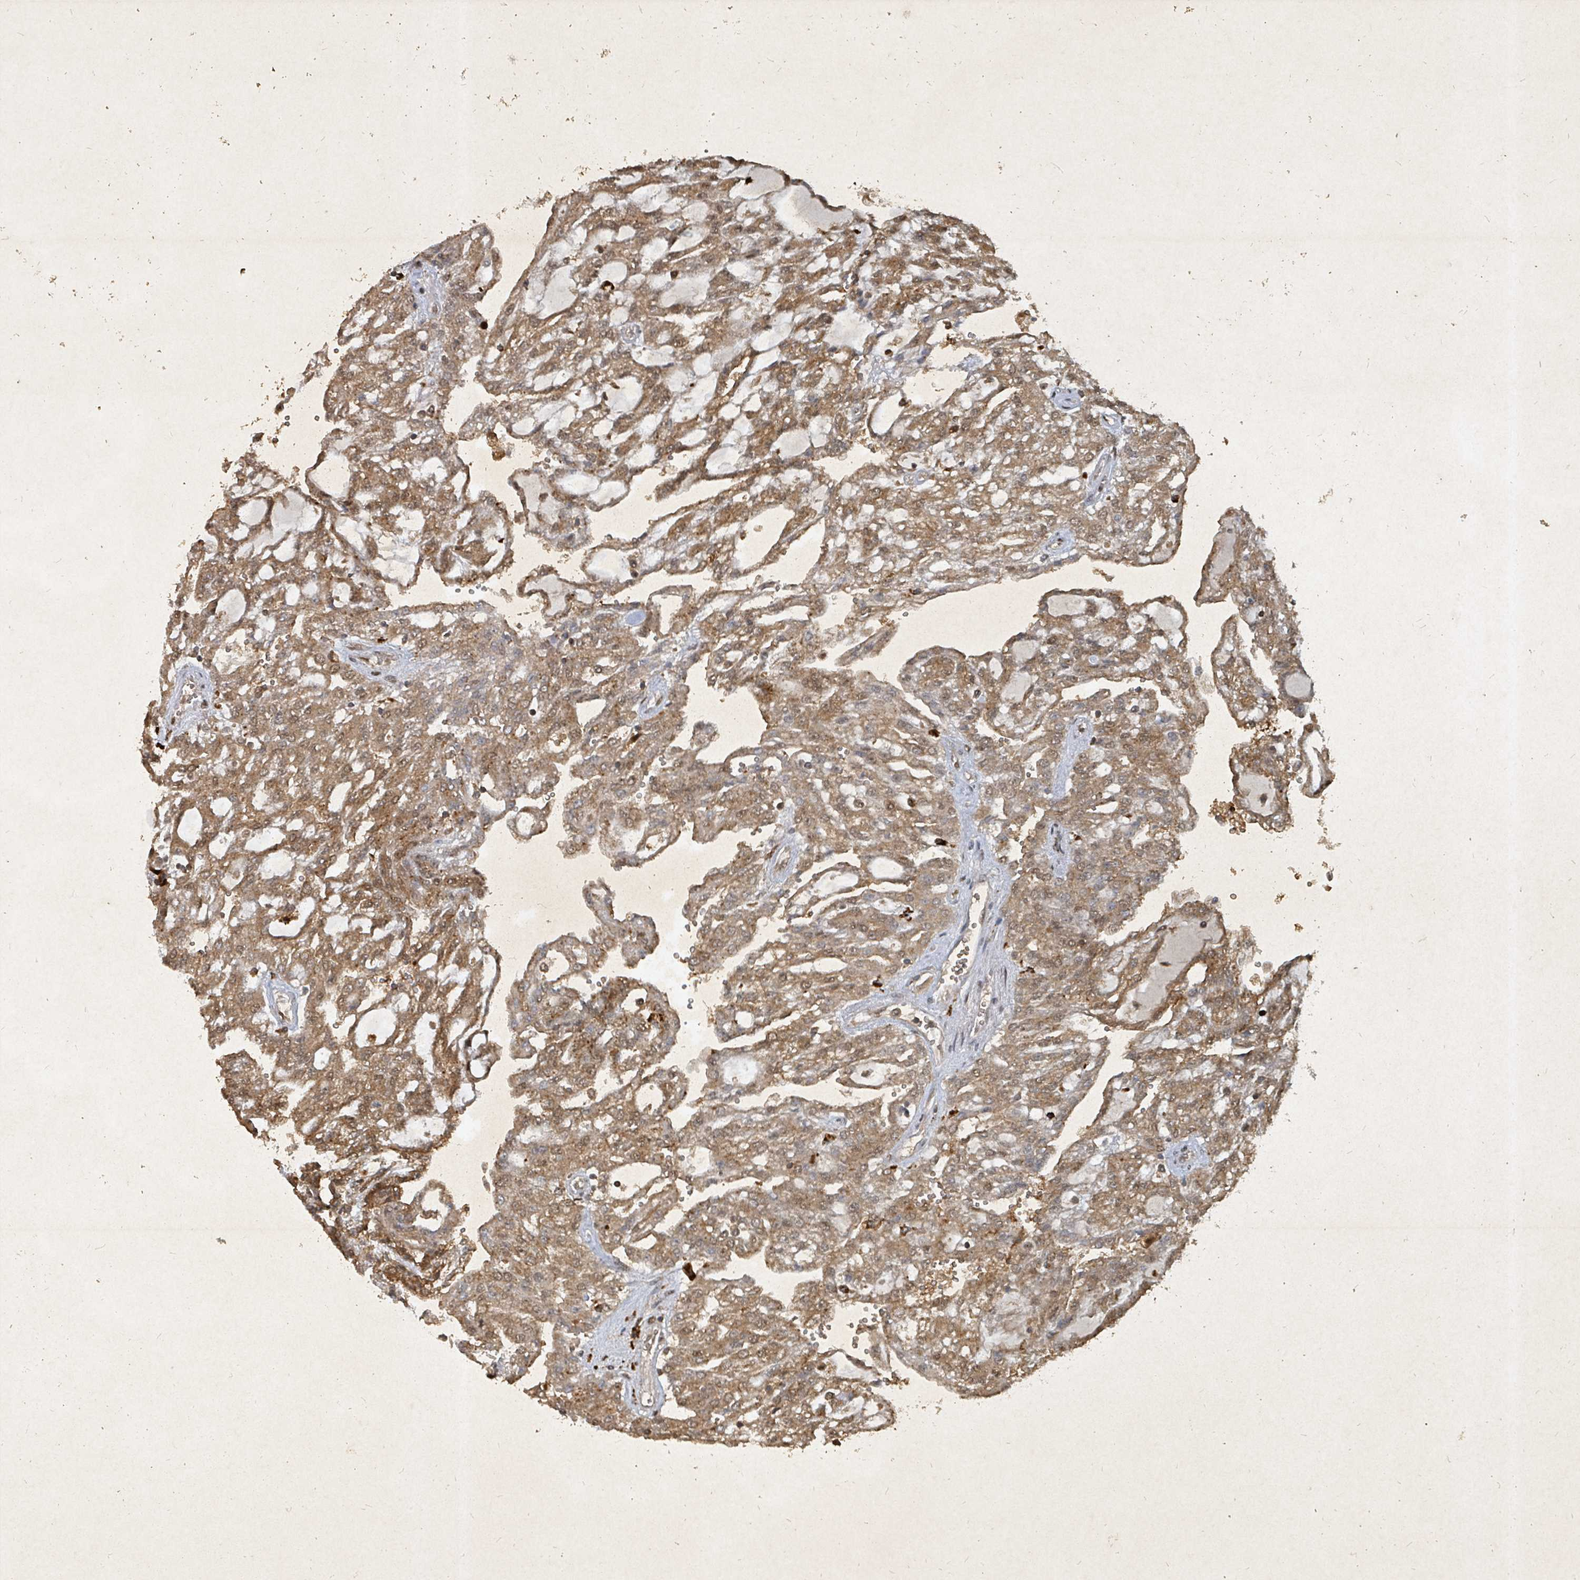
{"staining": {"intensity": "moderate", "quantity": ">75%", "location": "cytoplasmic/membranous,nuclear"}, "tissue": "renal cancer", "cell_type": "Tumor cells", "image_type": "cancer", "snomed": [{"axis": "morphology", "description": "Adenocarcinoma, NOS"}, {"axis": "topography", "description": "Kidney"}], "caption": "Immunohistochemical staining of renal cancer exhibits medium levels of moderate cytoplasmic/membranous and nuclear protein positivity in approximately >75% of tumor cells.", "gene": "KDM4E", "patient": {"sex": "male", "age": 63}}